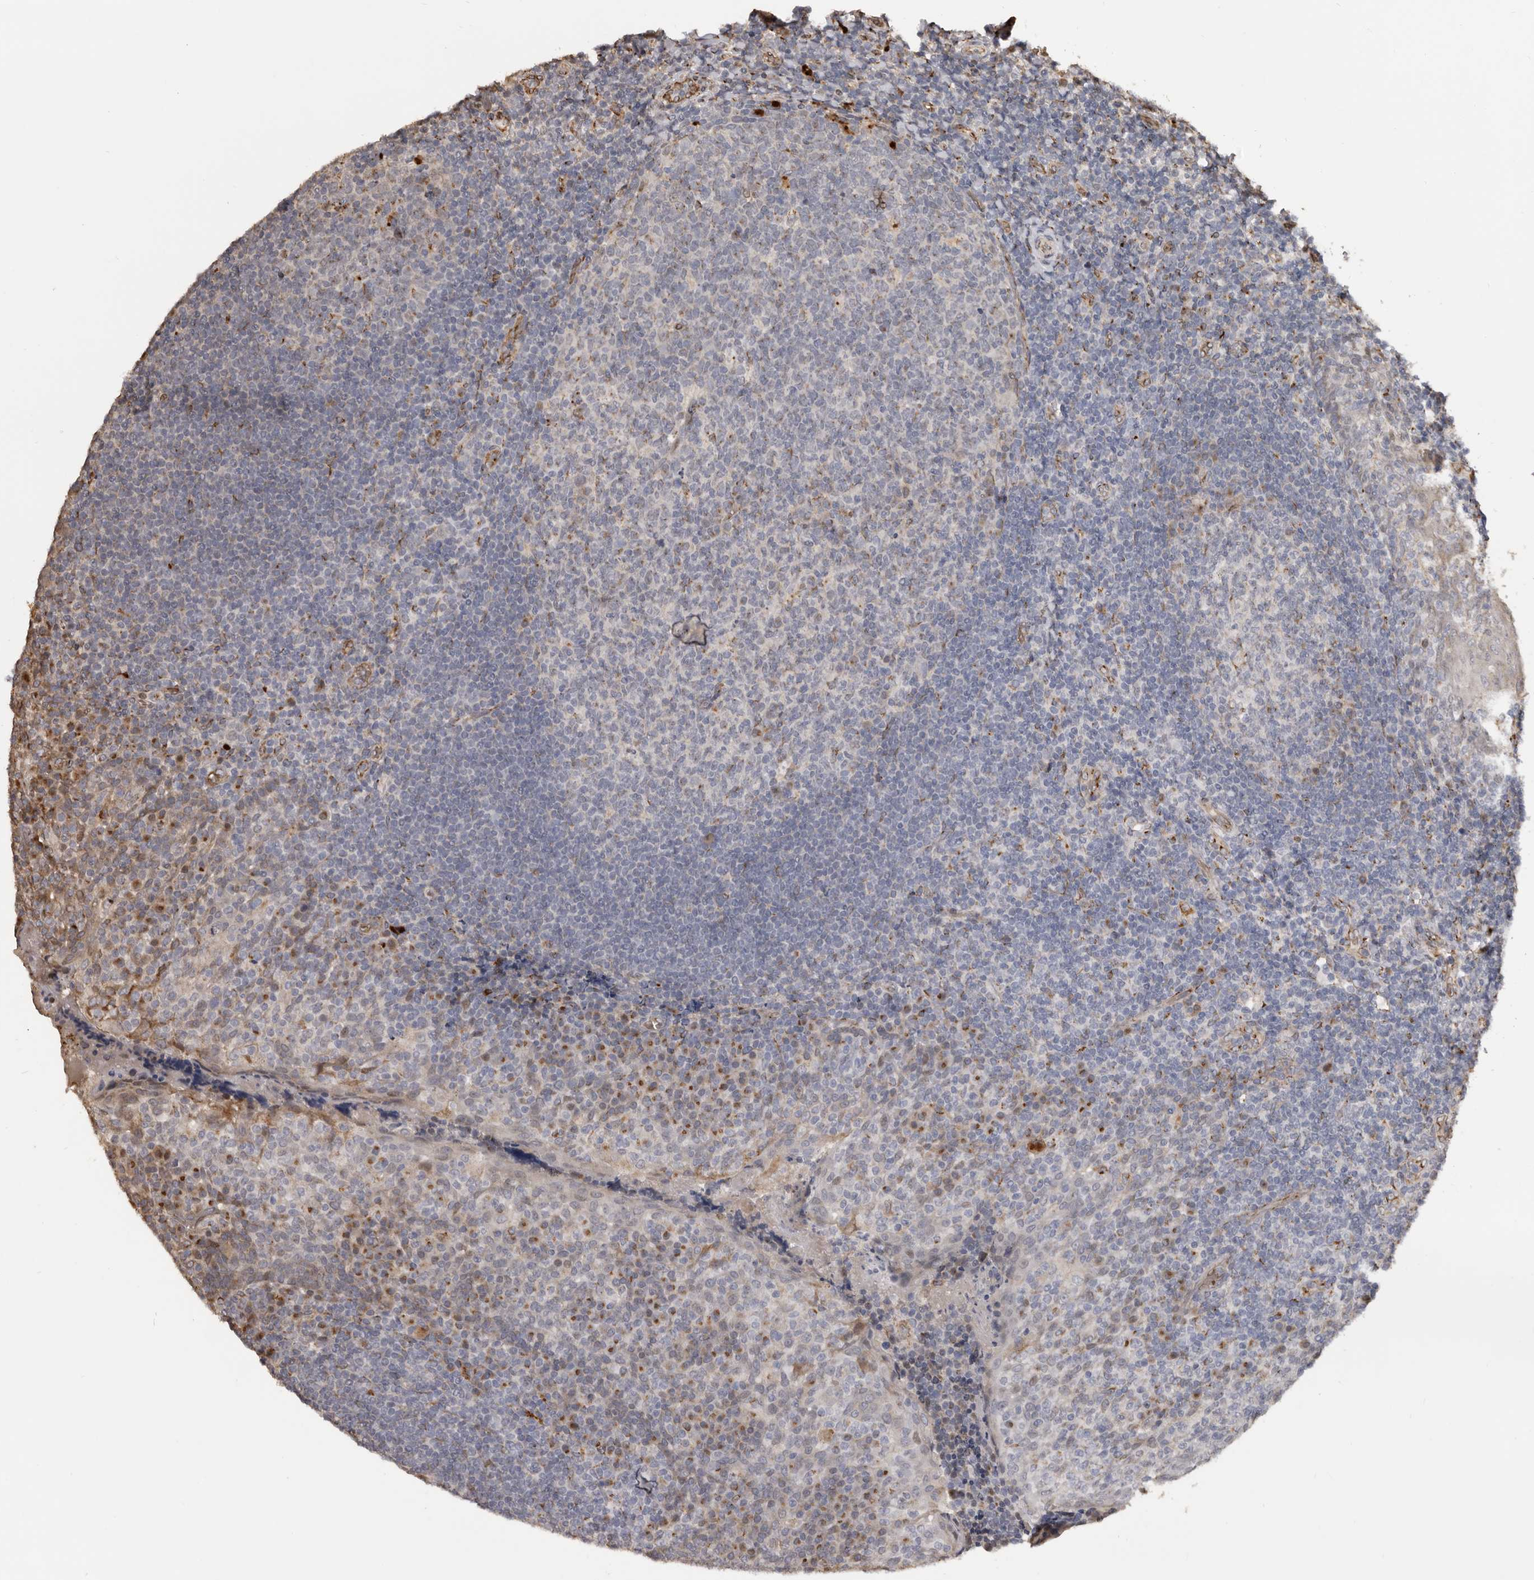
{"staining": {"intensity": "moderate", "quantity": "<25%", "location": "cytoplasmic/membranous"}, "tissue": "tonsil", "cell_type": "Germinal center cells", "image_type": "normal", "snomed": [{"axis": "morphology", "description": "Normal tissue, NOS"}, {"axis": "topography", "description": "Tonsil"}], "caption": "Germinal center cells demonstrate low levels of moderate cytoplasmic/membranous staining in about <25% of cells in benign tonsil. (brown staining indicates protein expression, while blue staining denotes nuclei).", "gene": "ENTREP1", "patient": {"sex": "female", "age": 19}}